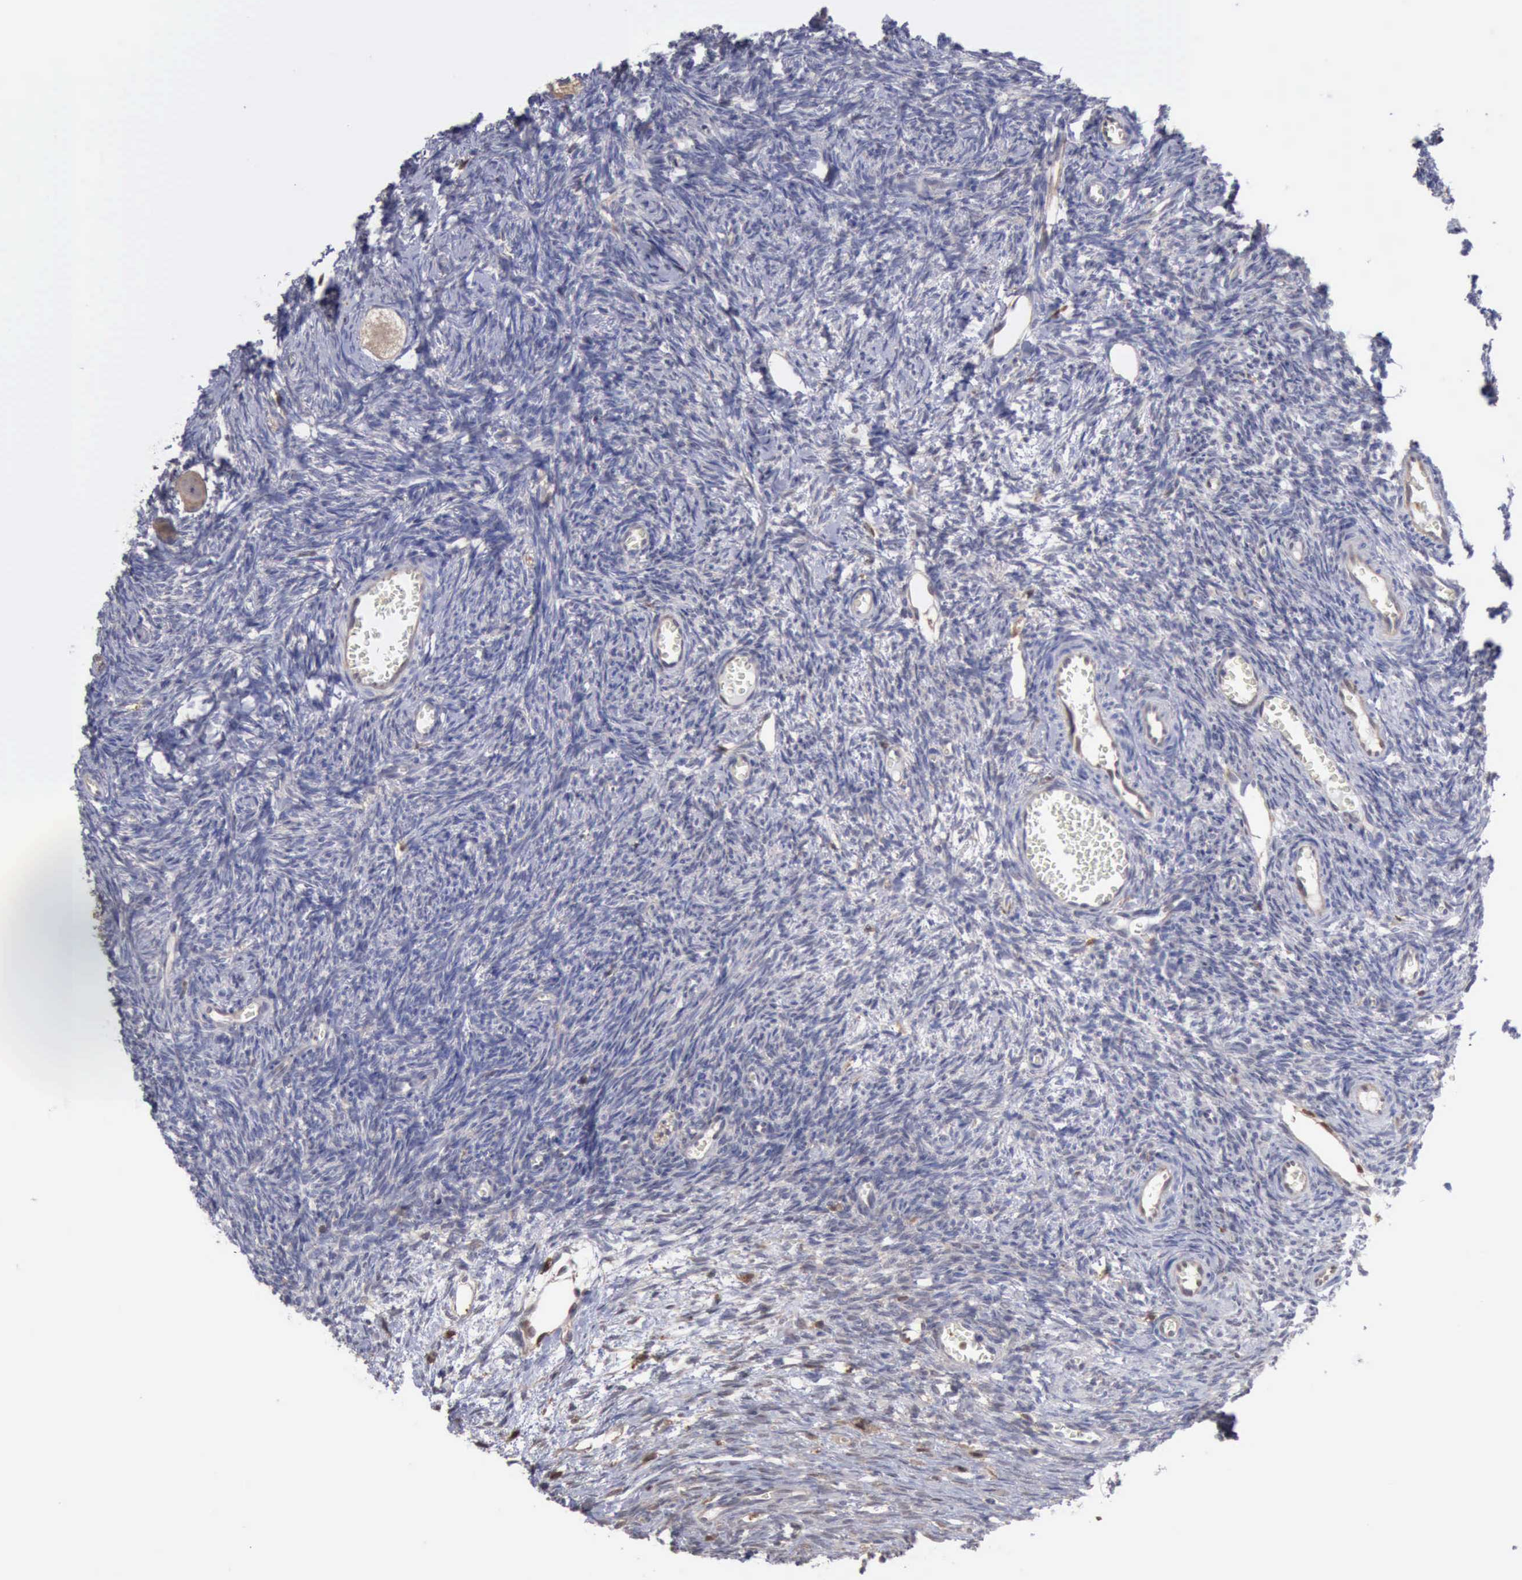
{"staining": {"intensity": "negative", "quantity": "none", "location": "none"}, "tissue": "ovary", "cell_type": "Ovarian stroma cells", "image_type": "normal", "snomed": [{"axis": "morphology", "description": "Normal tissue, NOS"}, {"axis": "topography", "description": "Ovary"}], "caption": "Immunohistochemistry image of normal ovary: human ovary stained with DAB displays no significant protein staining in ovarian stroma cells.", "gene": "STAT1", "patient": {"sex": "female", "age": 27}}